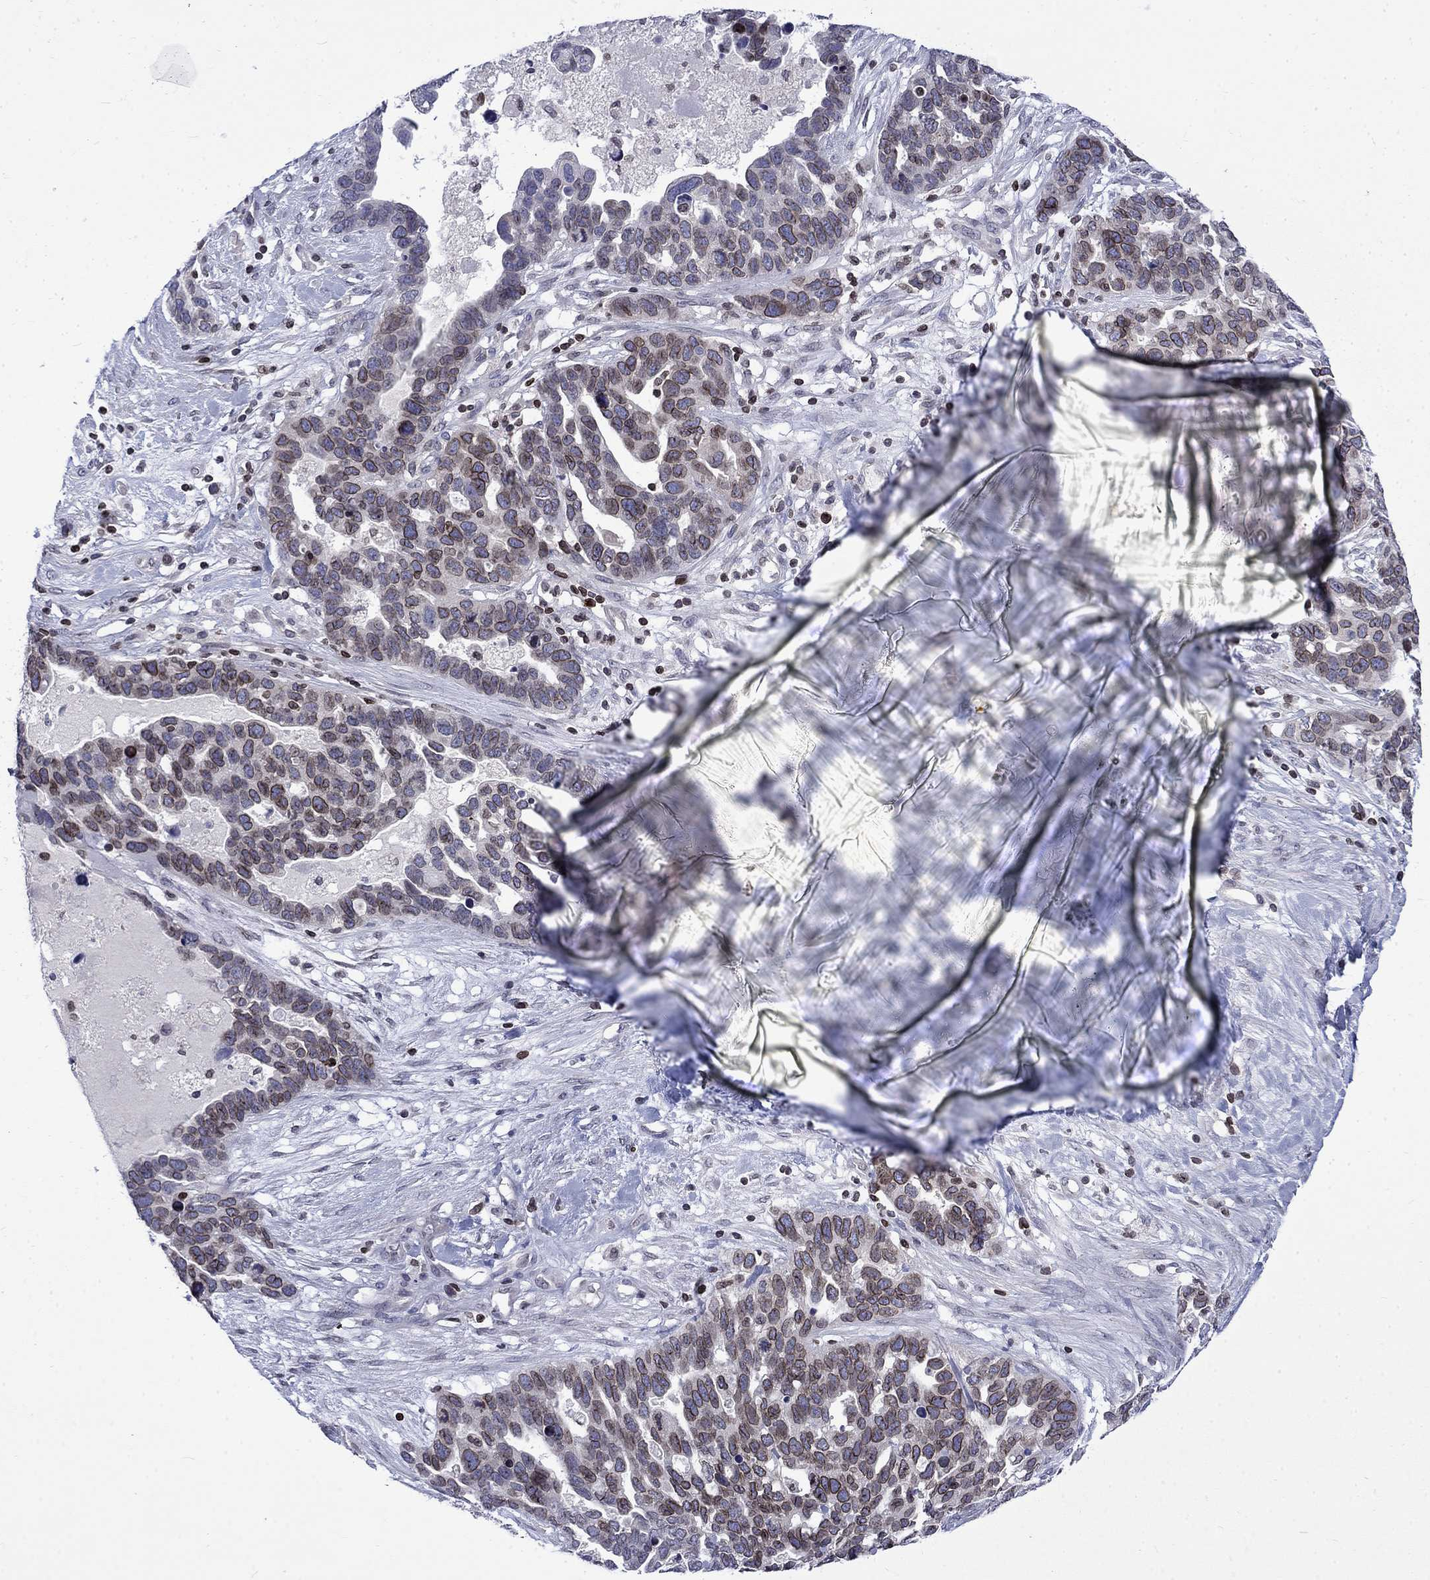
{"staining": {"intensity": "moderate", "quantity": "25%-75%", "location": "cytoplasmic/membranous,nuclear"}, "tissue": "ovarian cancer", "cell_type": "Tumor cells", "image_type": "cancer", "snomed": [{"axis": "morphology", "description": "Cystadenocarcinoma, serous, NOS"}, {"axis": "topography", "description": "Ovary"}], "caption": "IHC (DAB) staining of human ovarian cancer demonstrates moderate cytoplasmic/membranous and nuclear protein staining in approximately 25%-75% of tumor cells. (DAB IHC, brown staining for protein, blue staining for nuclei).", "gene": "SLA", "patient": {"sex": "female", "age": 54}}